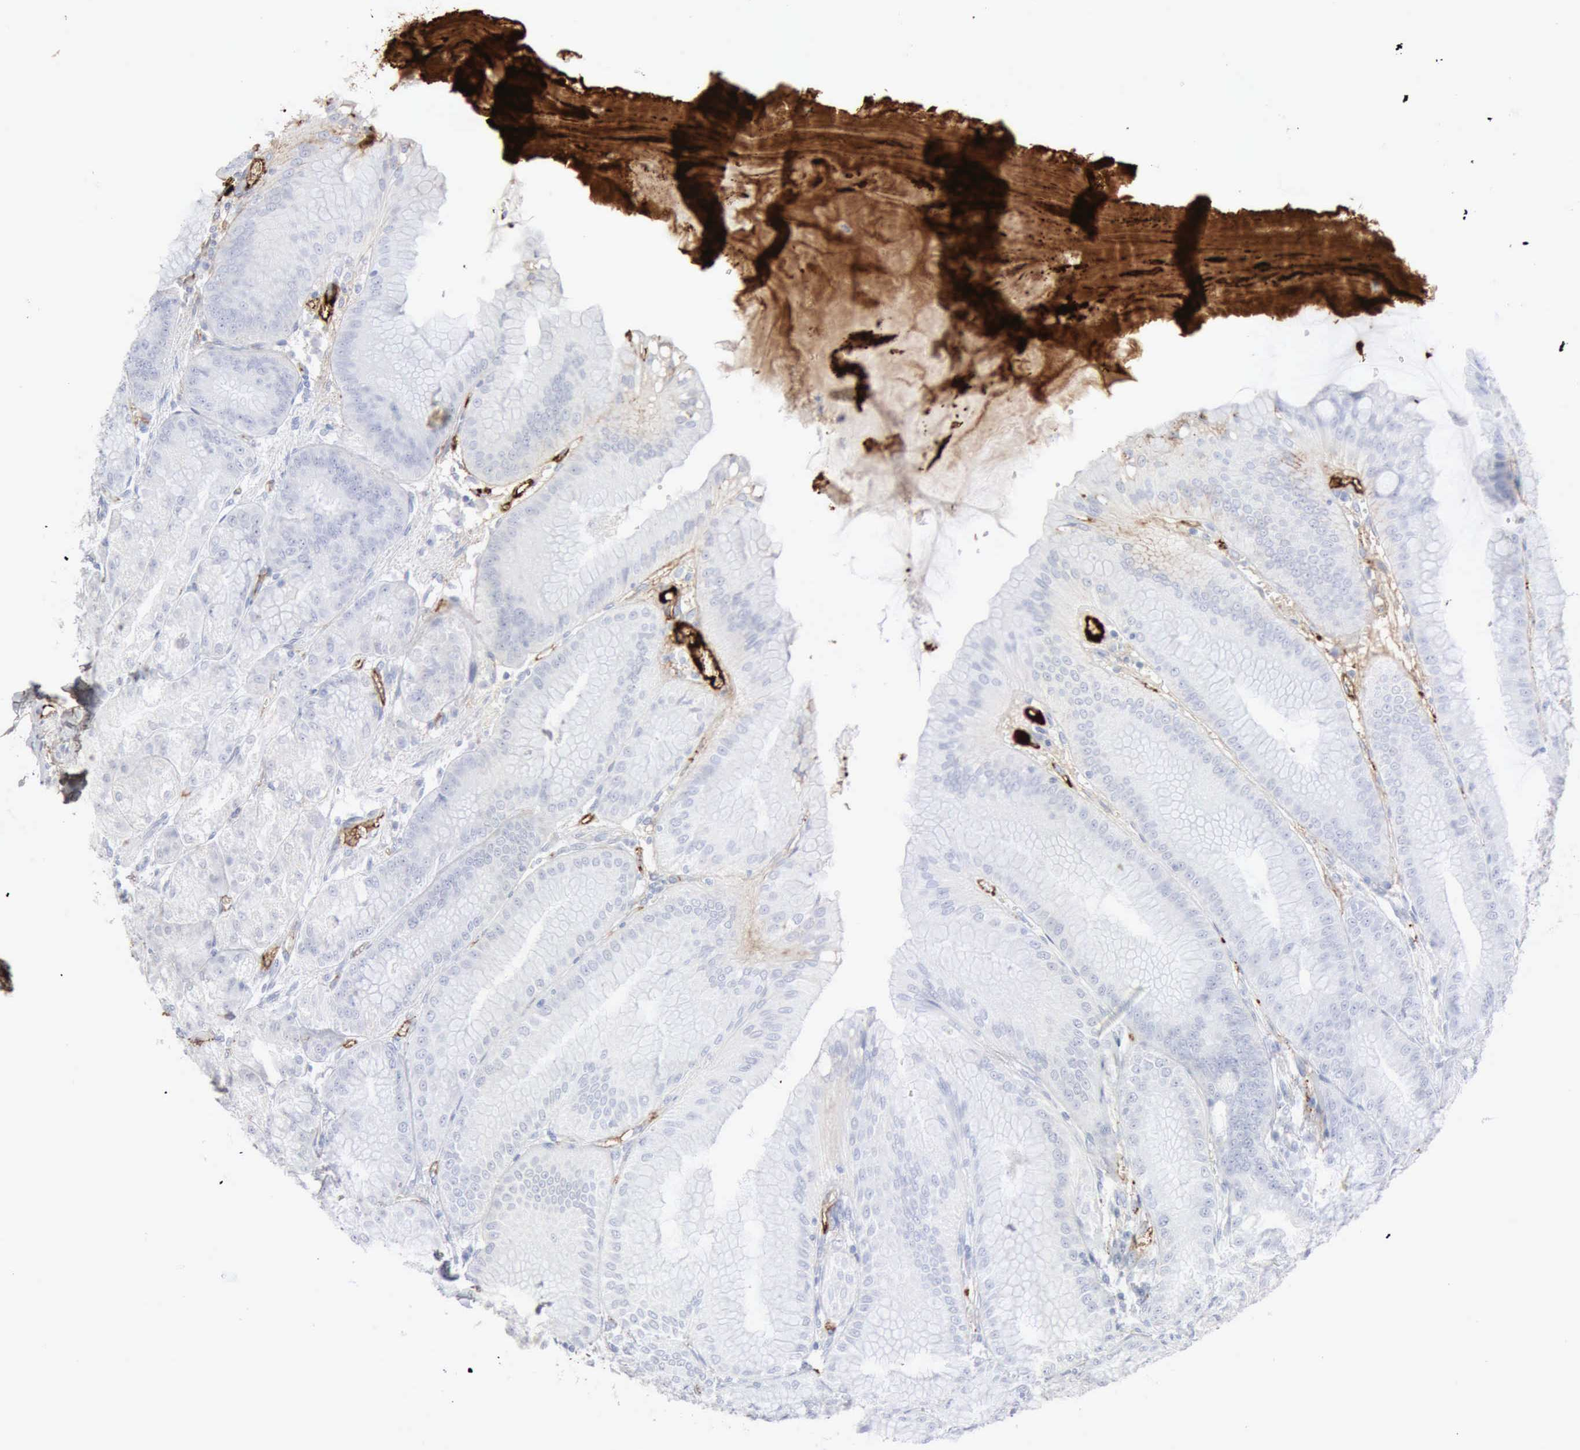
{"staining": {"intensity": "moderate", "quantity": "<25%", "location": "cytoplasmic/membranous"}, "tissue": "stomach", "cell_type": "Glandular cells", "image_type": "normal", "snomed": [{"axis": "morphology", "description": "Normal tissue, NOS"}, {"axis": "topography", "description": "Stomach, lower"}], "caption": "This image shows IHC staining of benign human stomach, with low moderate cytoplasmic/membranous positivity in approximately <25% of glandular cells.", "gene": "C4BPA", "patient": {"sex": "male", "age": 71}}